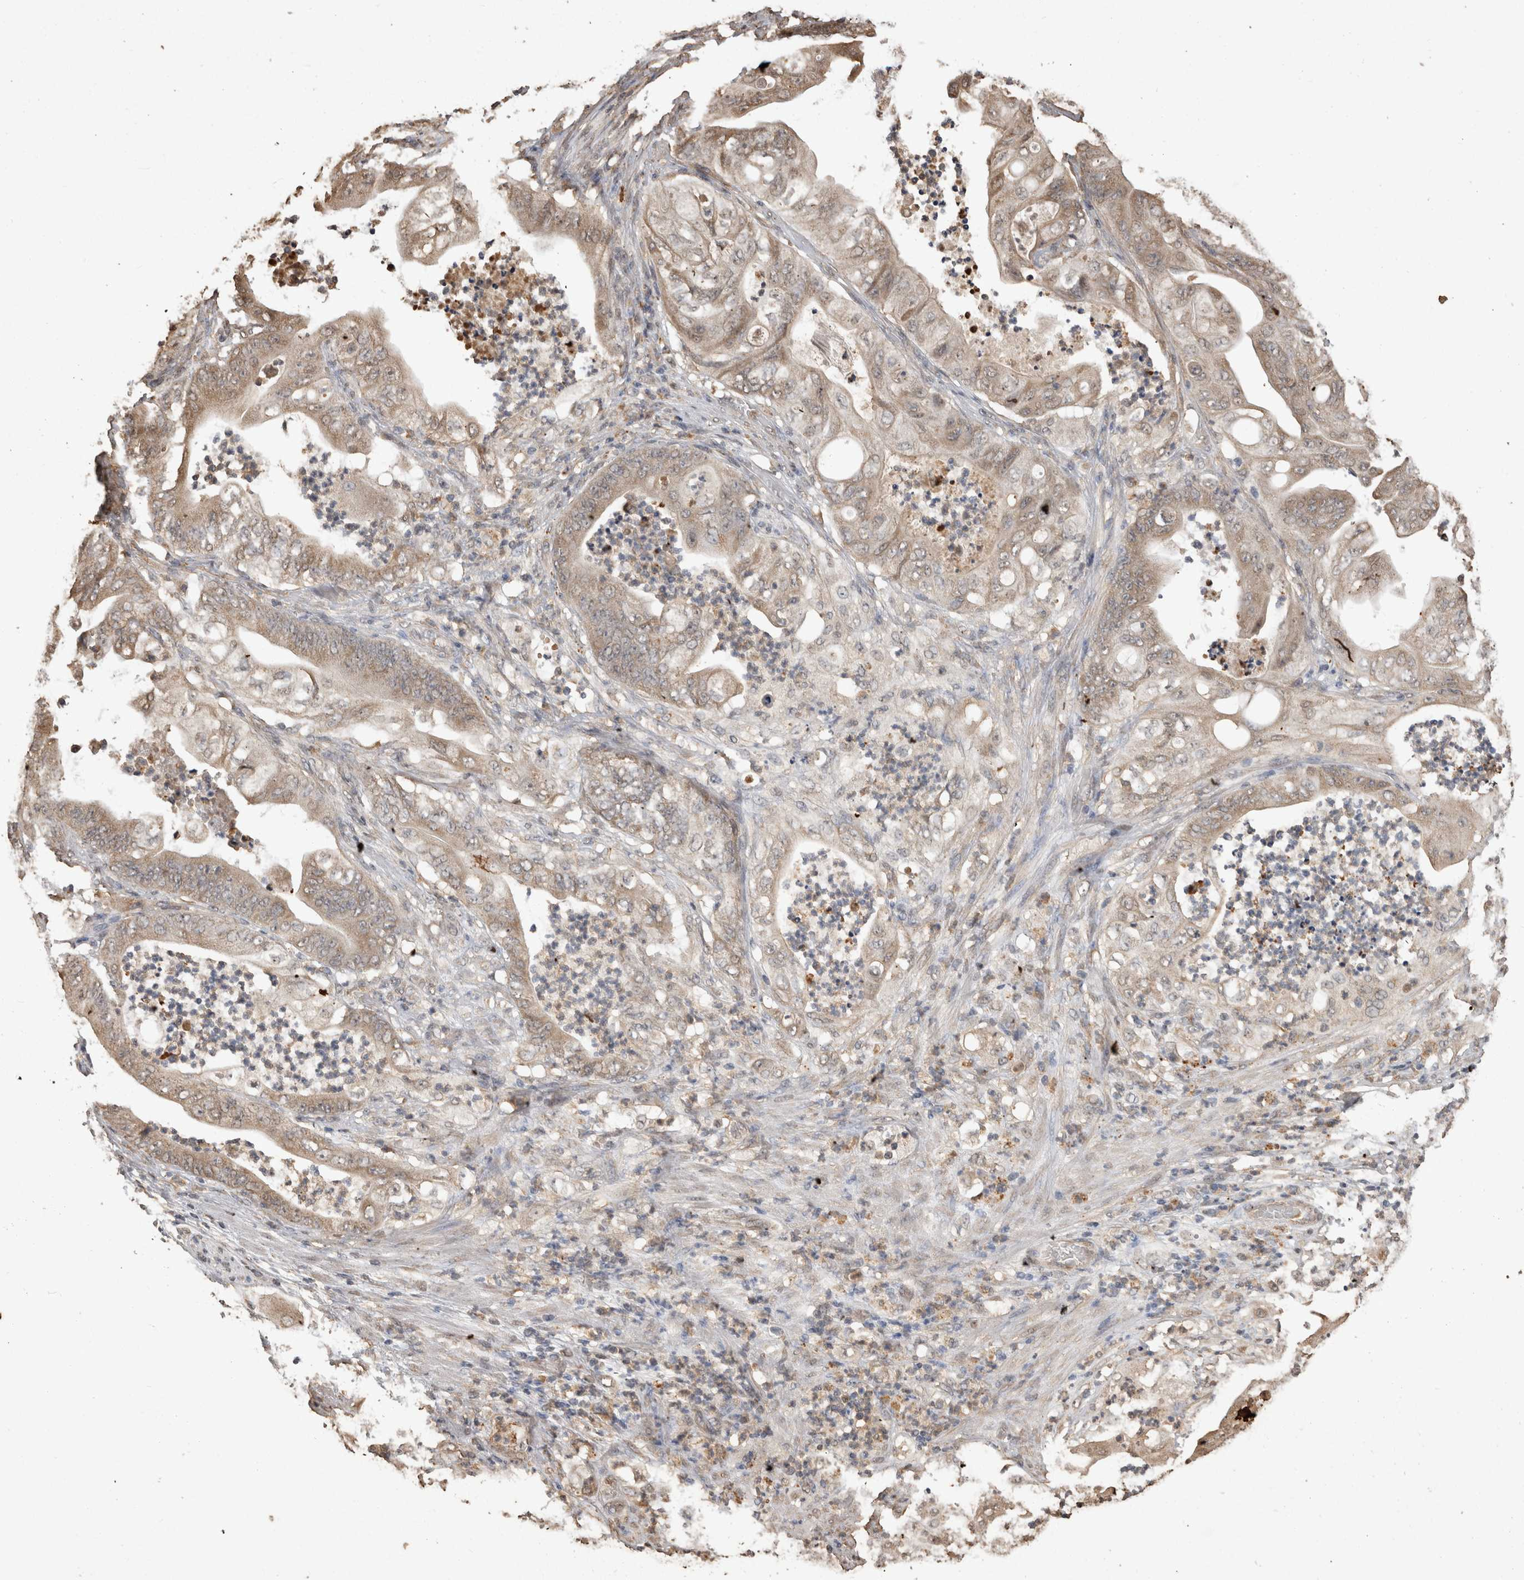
{"staining": {"intensity": "moderate", "quantity": ">75%", "location": "cytoplasmic/membranous"}, "tissue": "stomach cancer", "cell_type": "Tumor cells", "image_type": "cancer", "snomed": [{"axis": "morphology", "description": "Adenocarcinoma, NOS"}, {"axis": "topography", "description": "Stomach"}], "caption": "There is medium levels of moderate cytoplasmic/membranous positivity in tumor cells of stomach adenocarcinoma, as demonstrated by immunohistochemical staining (brown color).", "gene": "SOCS5", "patient": {"sex": "female", "age": 73}}